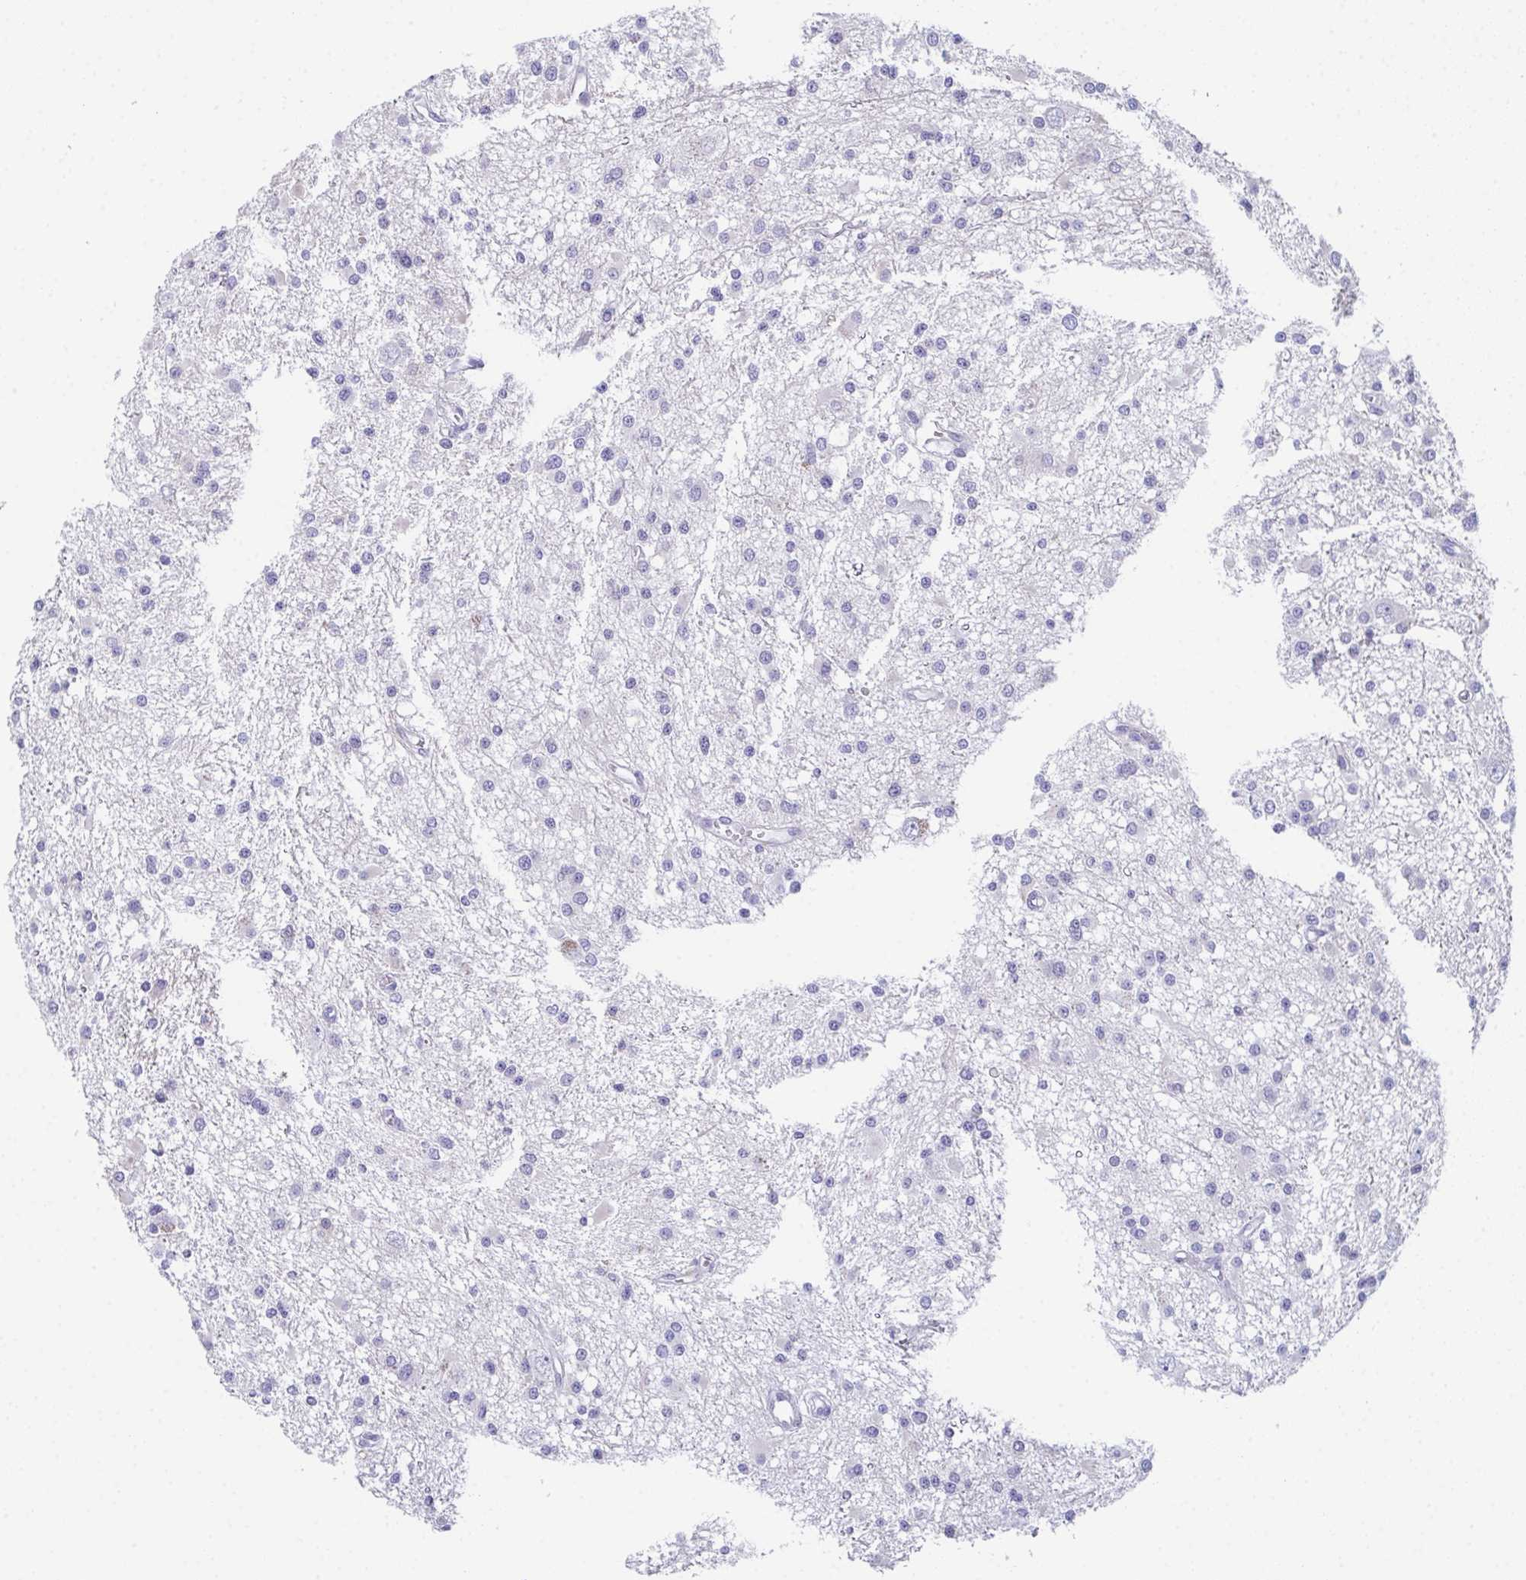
{"staining": {"intensity": "negative", "quantity": "none", "location": "none"}, "tissue": "glioma", "cell_type": "Tumor cells", "image_type": "cancer", "snomed": [{"axis": "morphology", "description": "Glioma, malignant, High grade"}, {"axis": "topography", "description": "Brain"}], "caption": "Tumor cells show no significant expression in malignant glioma (high-grade).", "gene": "TEX19", "patient": {"sex": "male", "age": 54}}